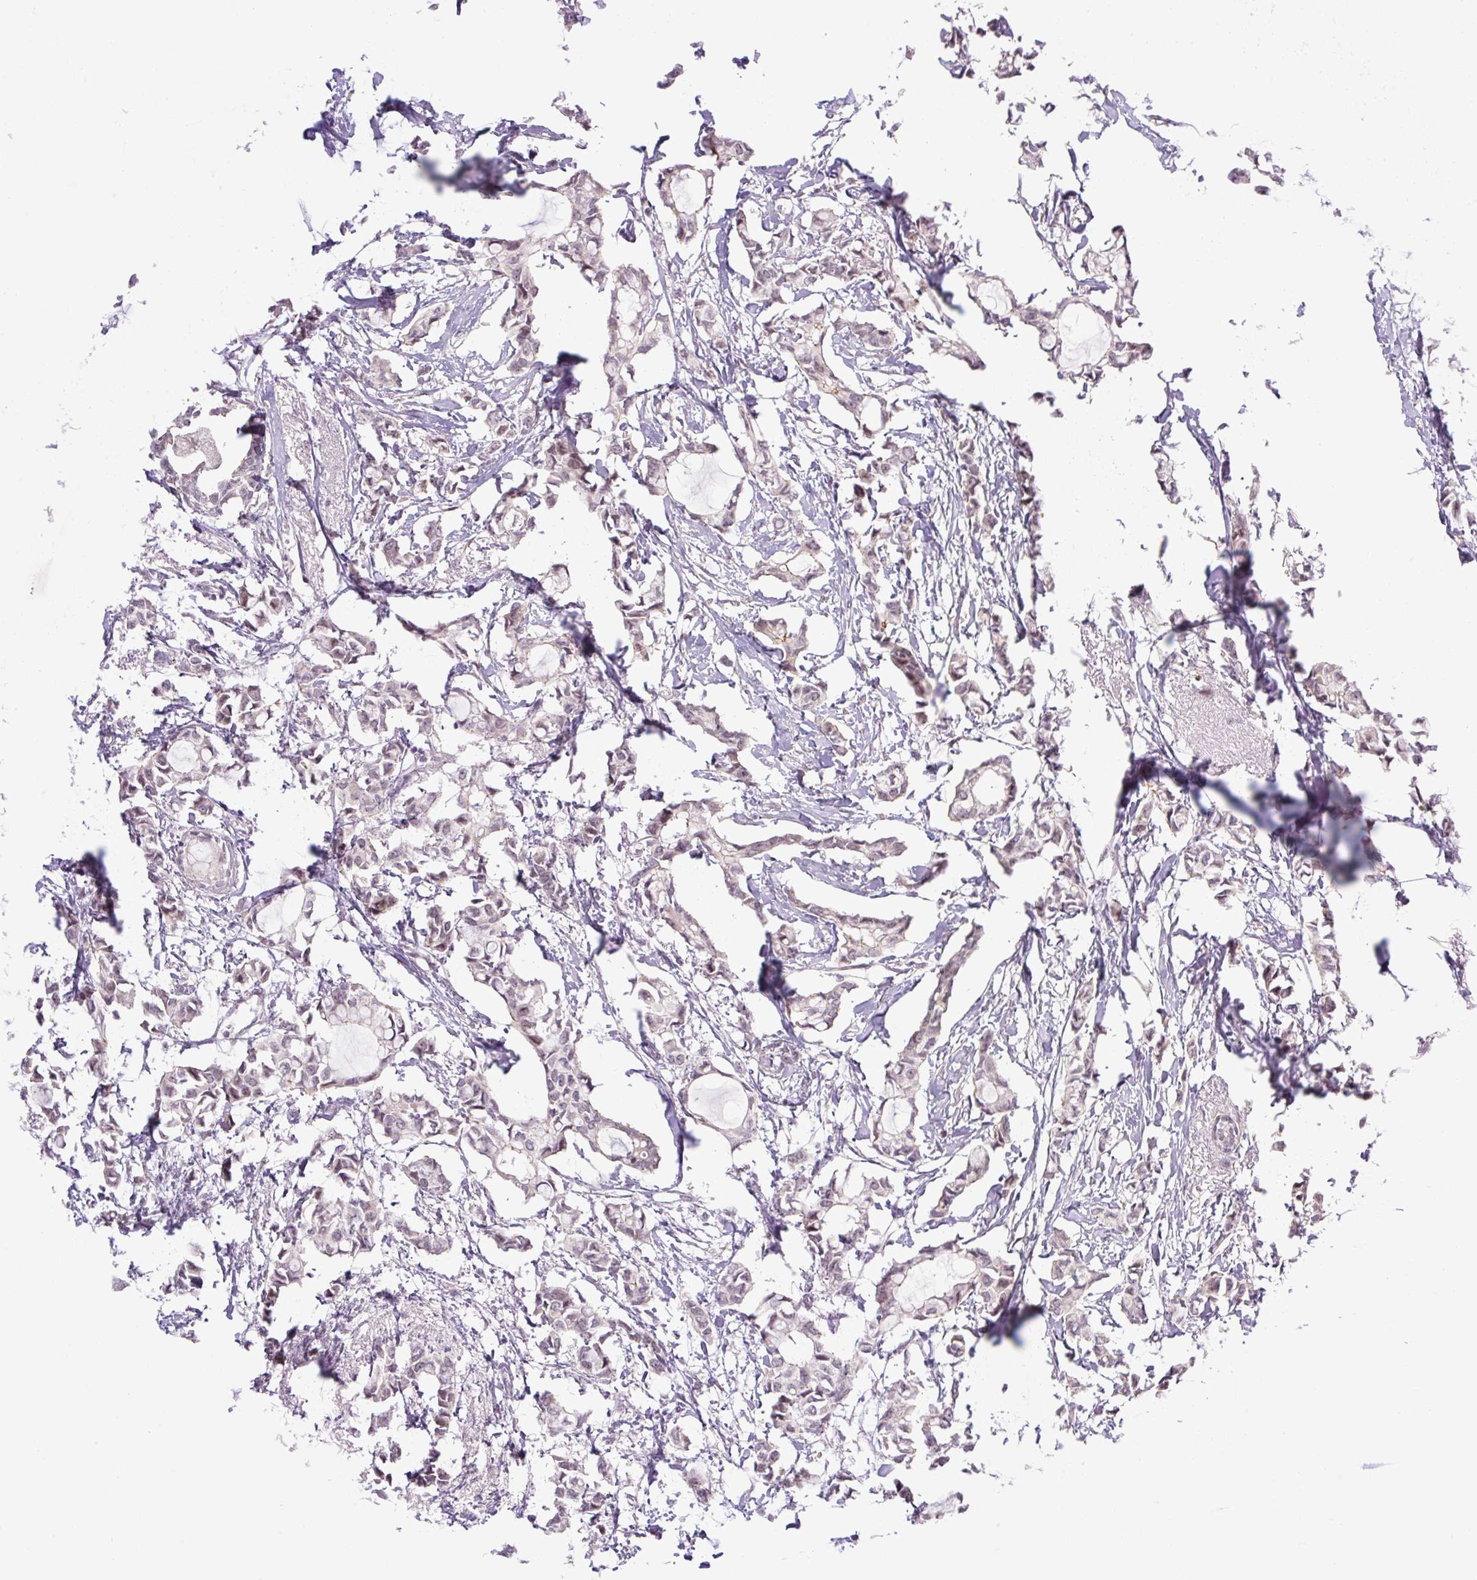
{"staining": {"intensity": "moderate", "quantity": "<25%", "location": "nuclear"}, "tissue": "breast cancer", "cell_type": "Tumor cells", "image_type": "cancer", "snomed": [{"axis": "morphology", "description": "Duct carcinoma"}, {"axis": "topography", "description": "Breast"}], "caption": "Approximately <25% of tumor cells in breast intraductal carcinoma show moderate nuclear protein expression as visualized by brown immunohistochemical staining.", "gene": "ICE1", "patient": {"sex": "female", "age": 73}}